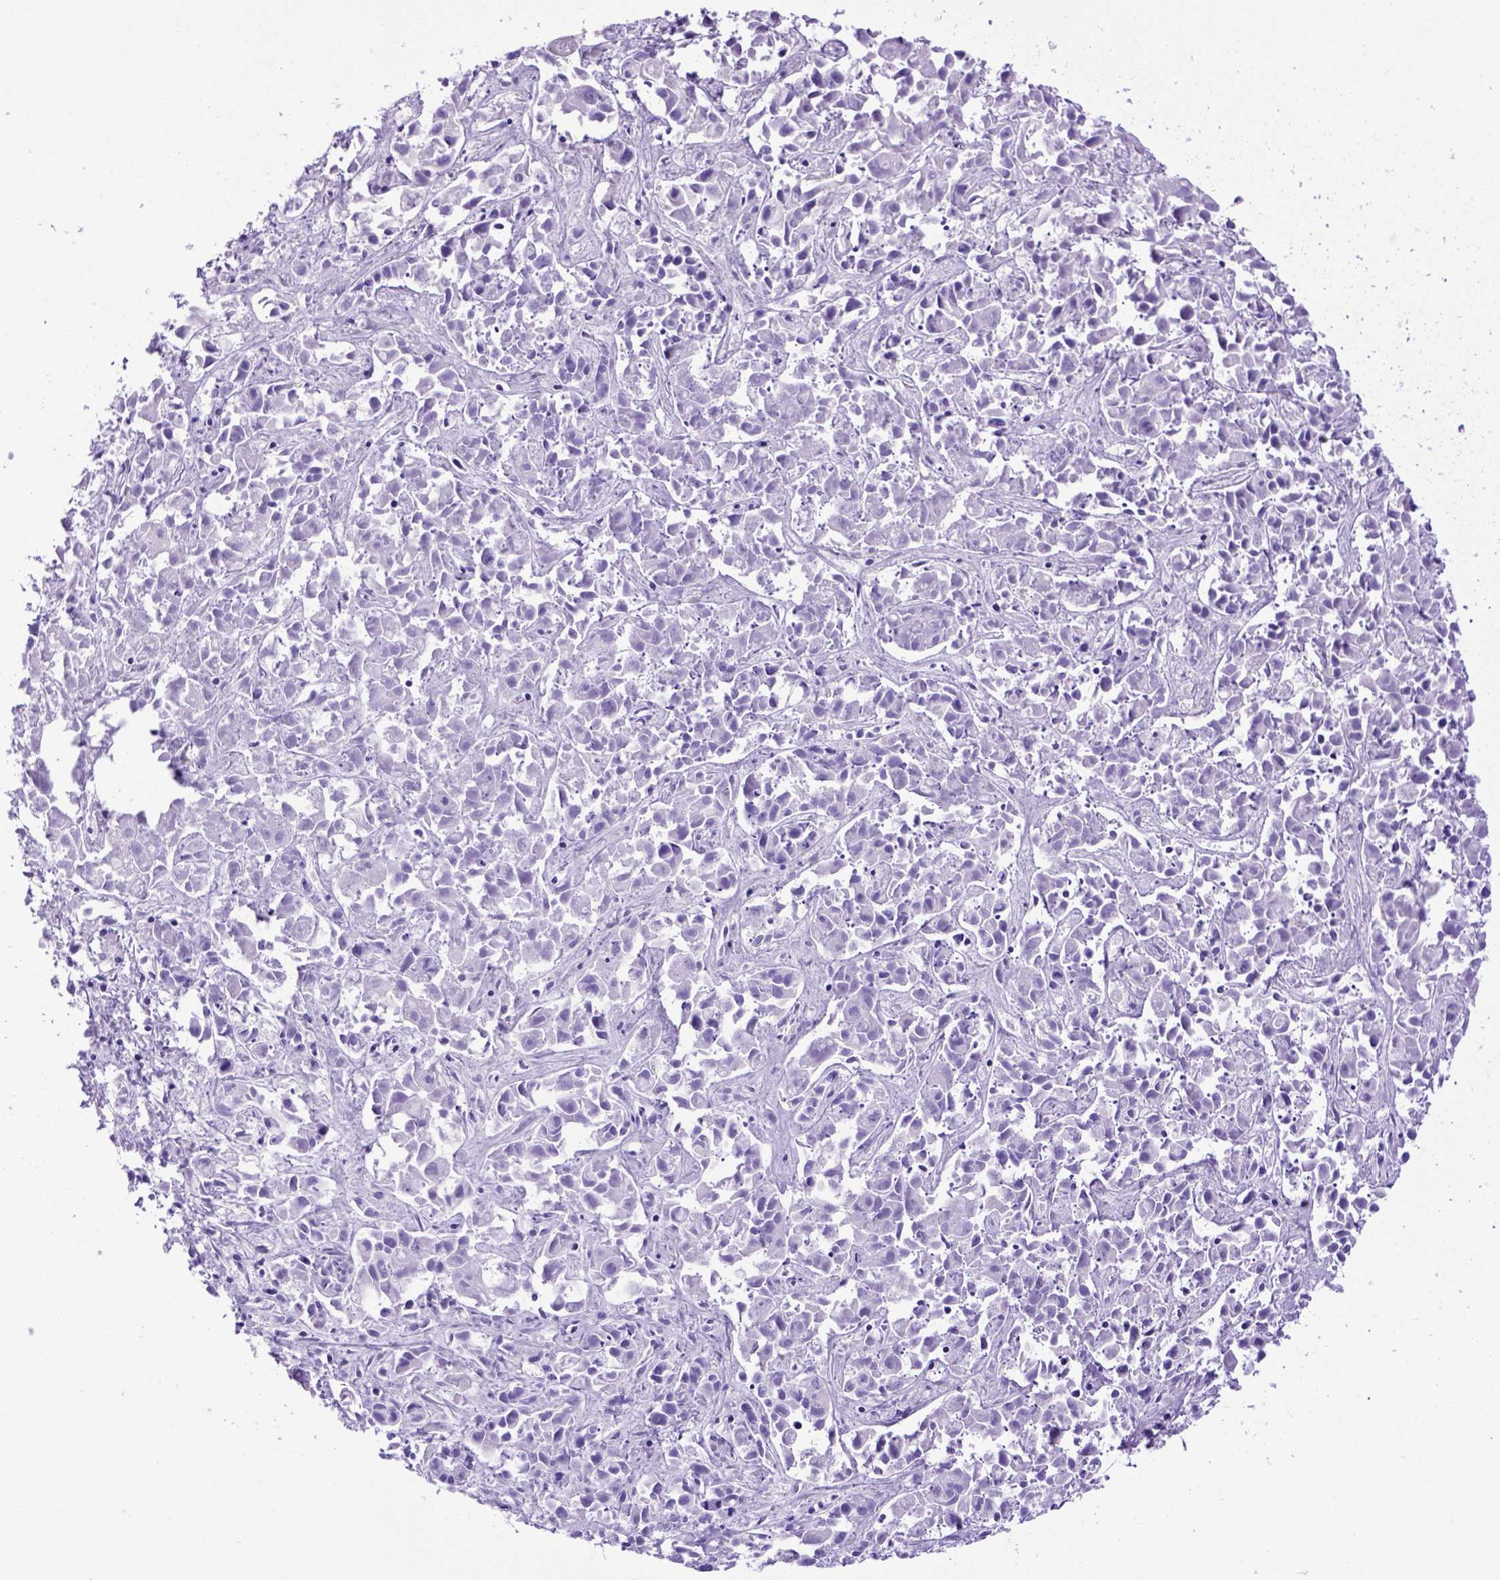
{"staining": {"intensity": "negative", "quantity": "none", "location": "none"}, "tissue": "liver cancer", "cell_type": "Tumor cells", "image_type": "cancer", "snomed": [{"axis": "morphology", "description": "Cholangiocarcinoma"}, {"axis": "topography", "description": "Liver"}], "caption": "Protein analysis of liver cholangiocarcinoma shows no significant expression in tumor cells.", "gene": "MEOX2", "patient": {"sex": "female", "age": 81}}